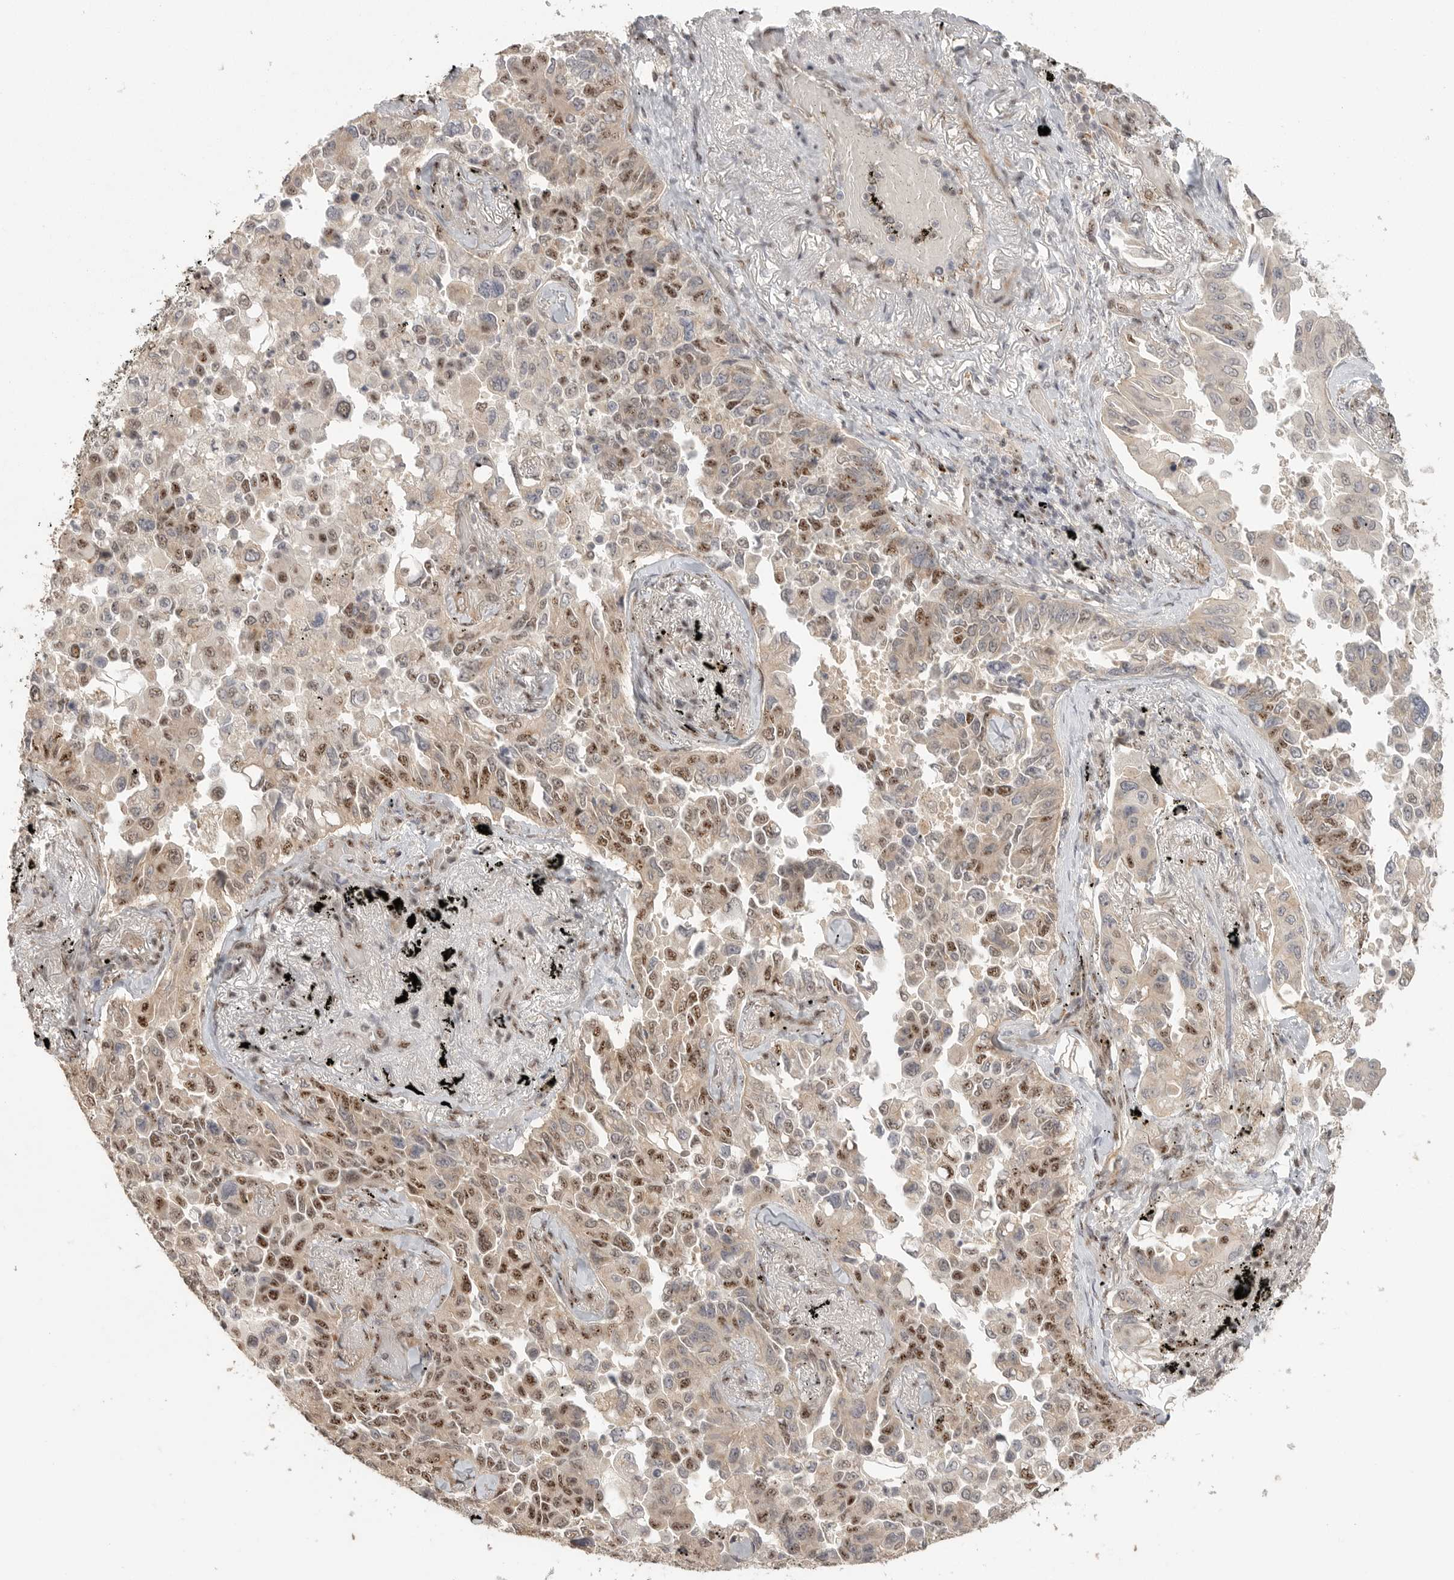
{"staining": {"intensity": "moderate", "quantity": "<25%", "location": "nuclear"}, "tissue": "lung cancer", "cell_type": "Tumor cells", "image_type": "cancer", "snomed": [{"axis": "morphology", "description": "Adenocarcinoma, NOS"}, {"axis": "topography", "description": "Lung"}], "caption": "About <25% of tumor cells in human lung adenocarcinoma demonstrate moderate nuclear protein positivity as visualized by brown immunohistochemical staining.", "gene": "POMP", "patient": {"sex": "female", "age": 67}}